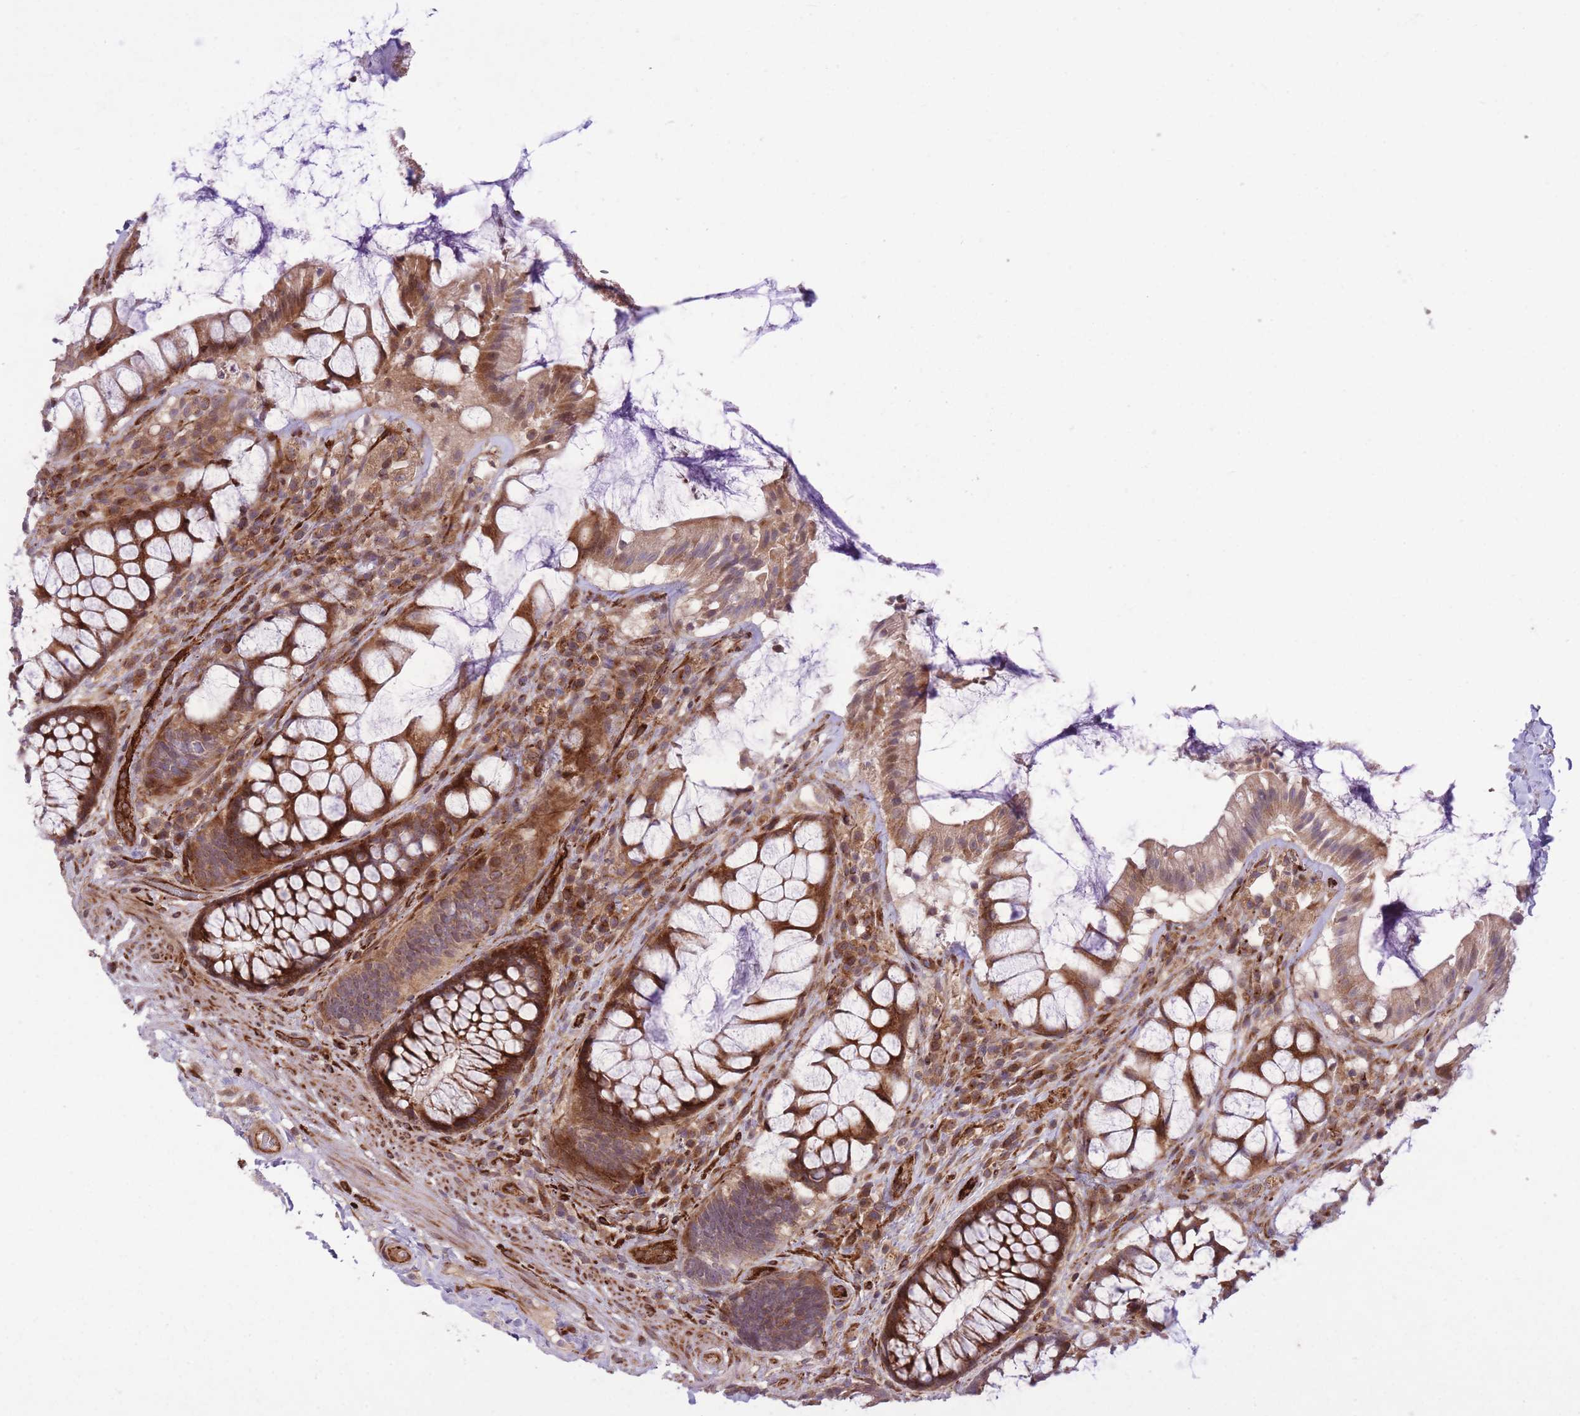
{"staining": {"intensity": "strong", "quantity": "25%-75%", "location": "cytoplasmic/membranous"}, "tissue": "rectum", "cell_type": "Glandular cells", "image_type": "normal", "snomed": [{"axis": "morphology", "description": "Normal tissue, NOS"}, {"axis": "topography", "description": "Rectum"}], "caption": "Rectum stained for a protein demonstrates strong cytoplasmic/membranous positivity in glandular cells. (Stains: DAB in brown, nuclei in blue, Microscopy: brightfield microscopy at high magnification).", "gene": "CISH", "patient": {"sex": "female", "age": 58}}